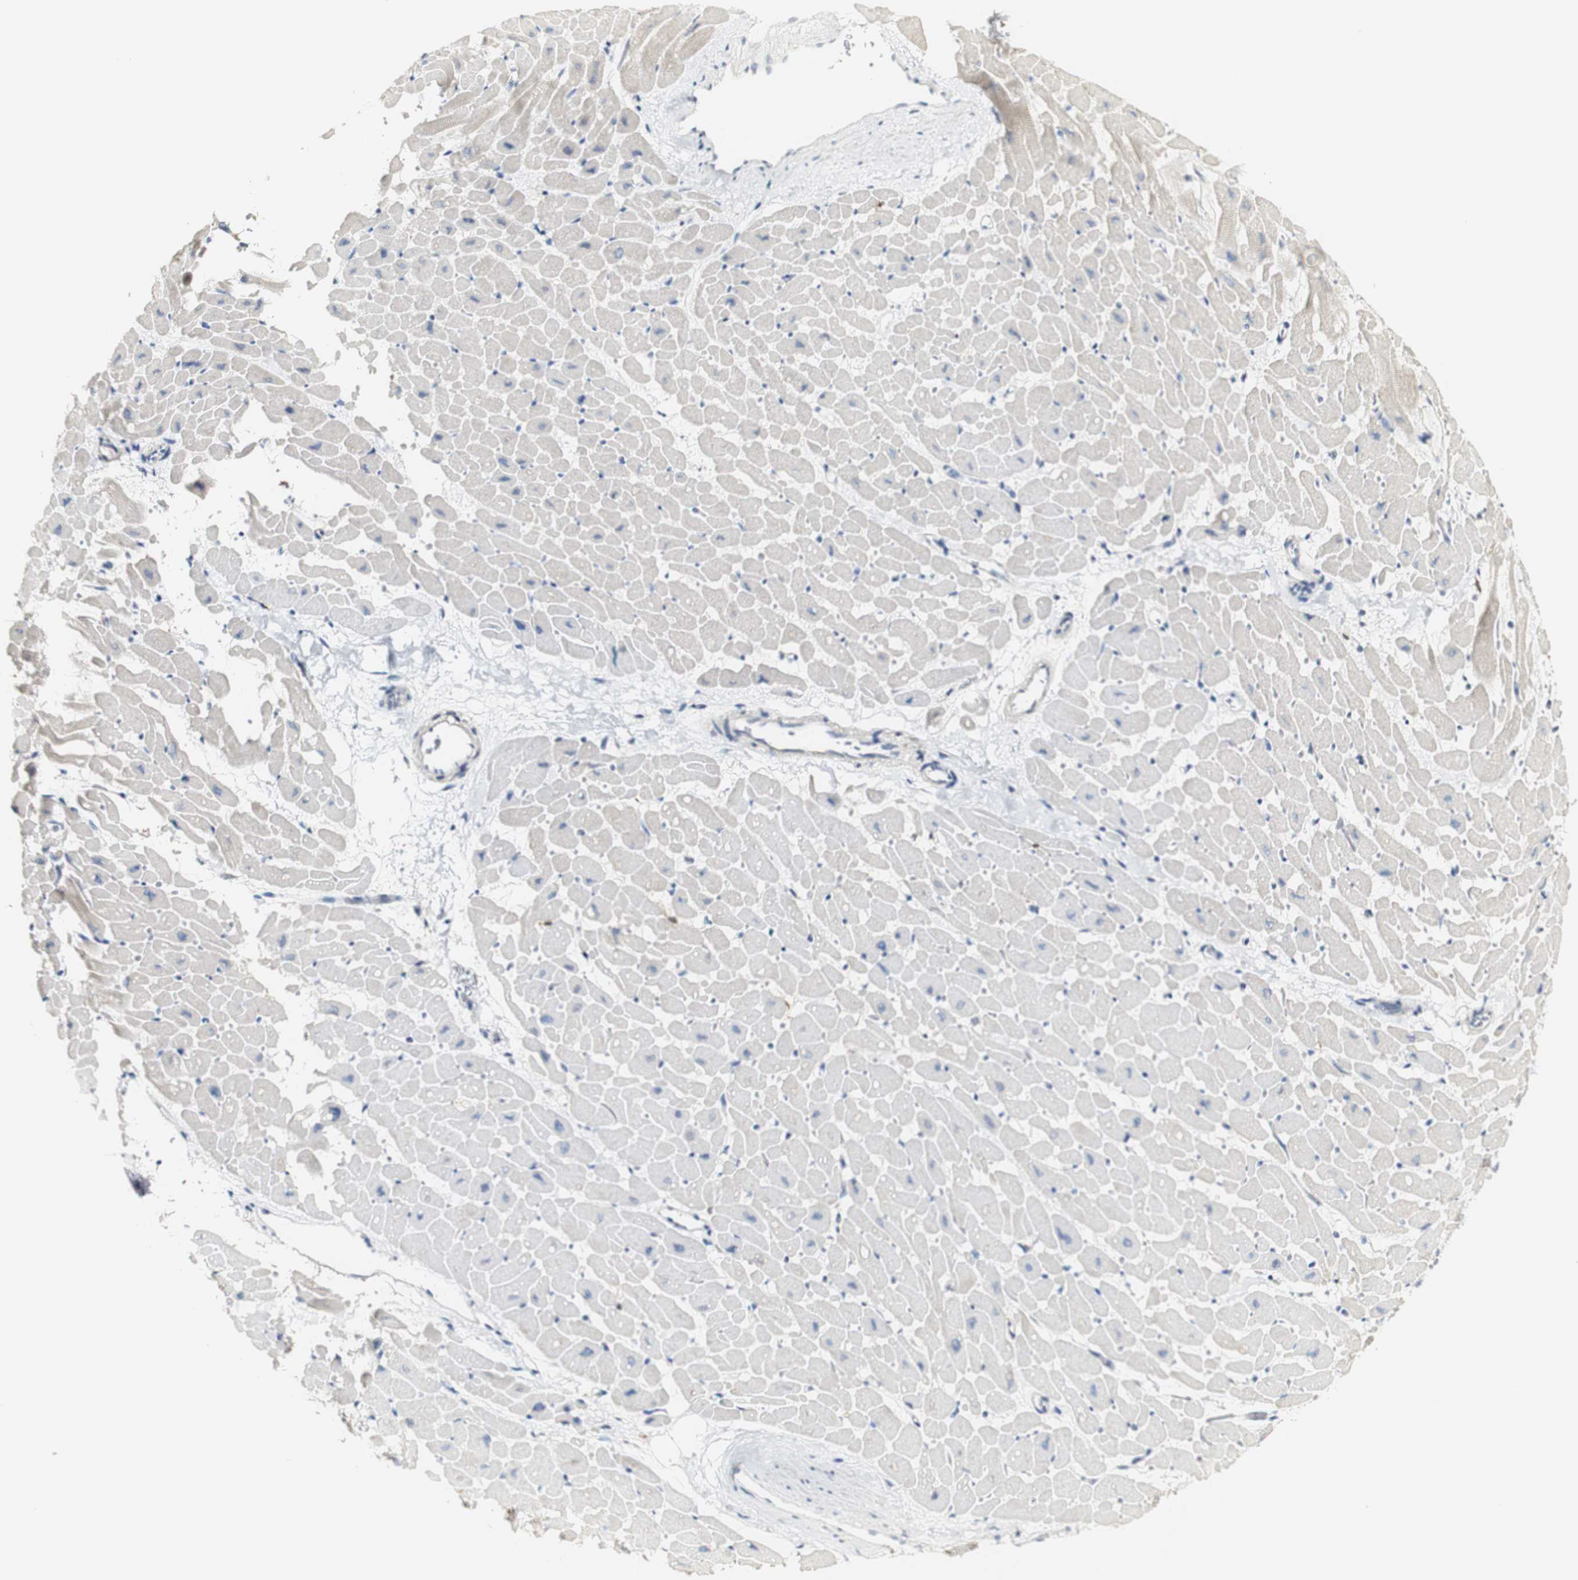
{"staining": {"intensity": "weak", "quantity": "<25%", "location": "cytoplasmic/membranous"}, "tissue": "heart muscle", "cell_type": "Cardiomyocytes", "image_type": "normal", "snomed": [{"axis": "morphology", "description": "Normal tissue, NOS"}, {"axis": "topography", "description": "Heart"}], "caption": "Immunohistochemistry histopathology image of benign human heart muscle stained for a protein (brown), which shows no positivity in cardiomyocytes.", "gene": "FMO3", "patient": {"sex": "male", "age": 45}}